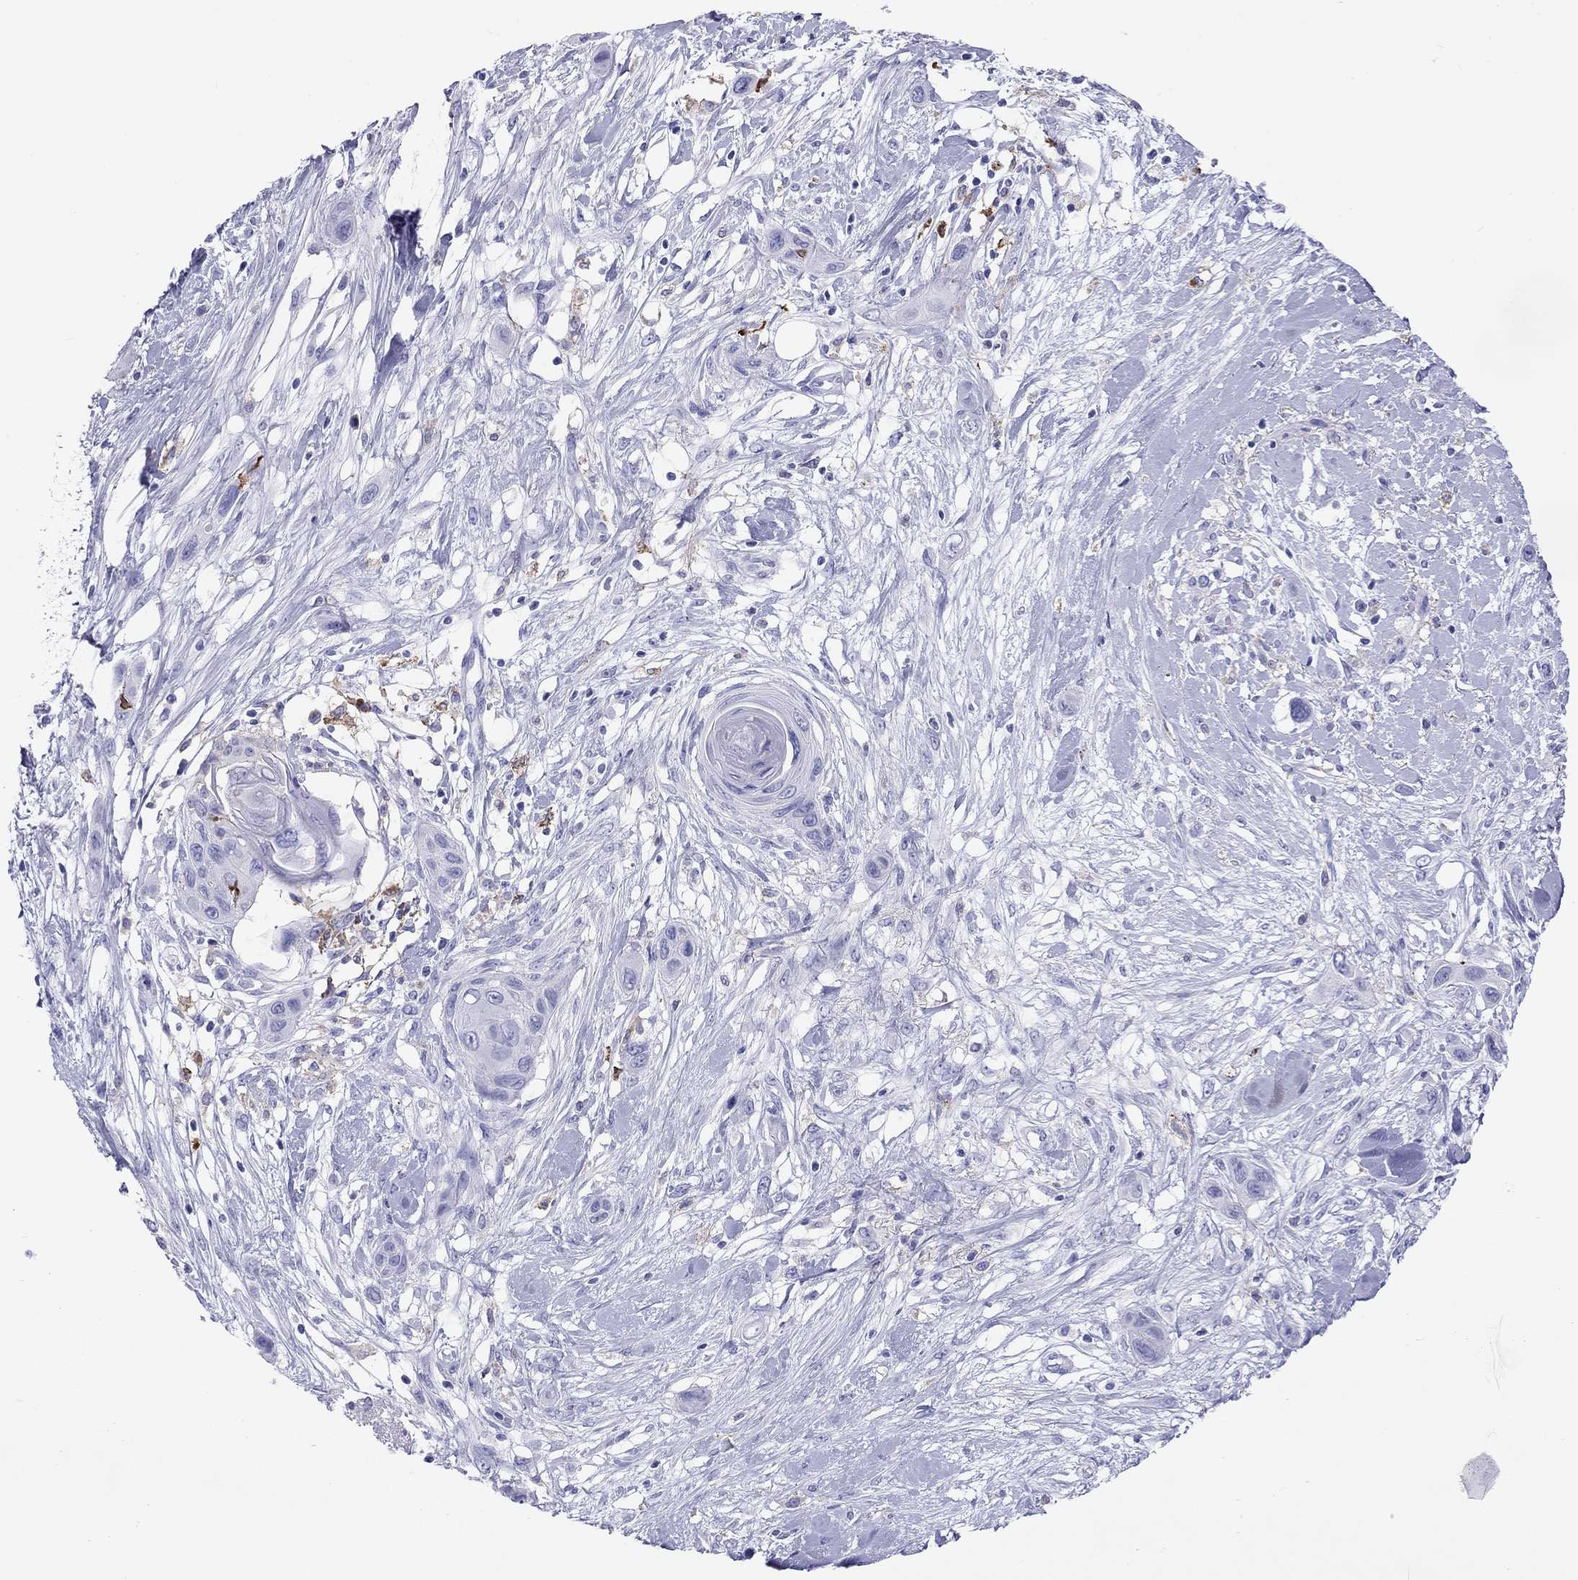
{"staining": {"intensity": "negative", "quantity": "none", "location": "none"}, "tissue": "skin cancer", "cell_type": "Tumor cells", "image_type": "cancer", "snomed": [{"axis": "morphology", "description": "Squamous cell carcinoma, NOS"}, {"axis": "topography", "description": "Skin"}], "caption": "Skin squamous cell carcinoma was stained to show a protein in brown. There is no significant expression in tumor cells.", "gene": "HLA-DQB2", "patient": {"sex": "male", "age": 79}}